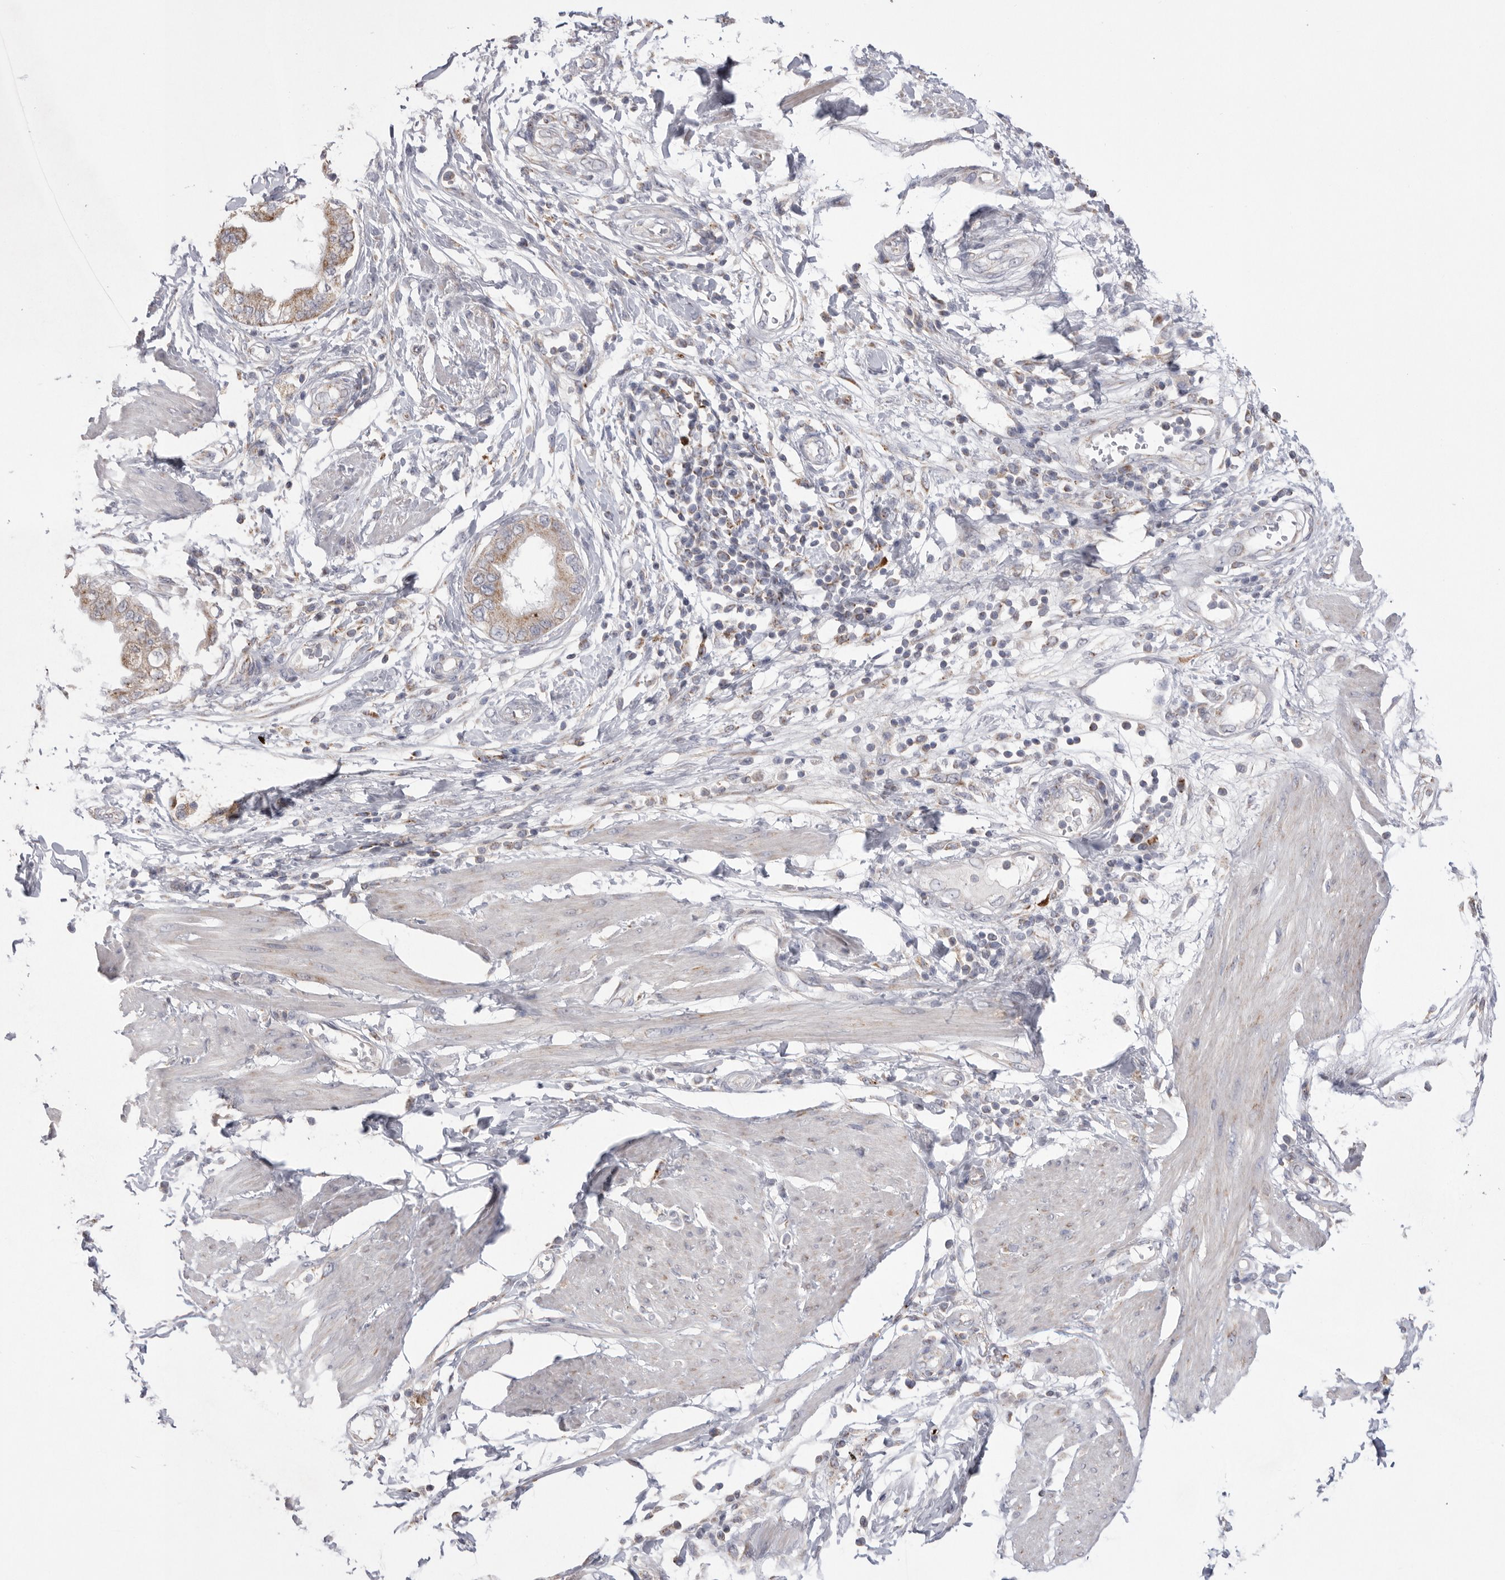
{"staining": {"intensity": "weak", "quantity": ">75%", "location": "cytoplasmic/membranous"}, "tissue": "pancreatic cancer", "cell_type": "Tumor cells", "image_type": "cancer", "snomed": [{"axis": "morphology", "description": "Normal tissue, NOS"}, {"axis": "morphology", "description": "Adenocarcinoma, NOS"}, {"axis": "topography", "description": "Pancreas"}, {"axis": "topography", "description": "Duodenum"}], "caption": "DAB (3,3'-diaminobenzidine) immunohistochemical staining of adenocarcinoma (pancreatic) reveals weak cytoplasmic/membranous protein positivity in about >75% of tumor cells.", "gene": "VDAC3", "patient": {"sex": "female", "age": 60}}